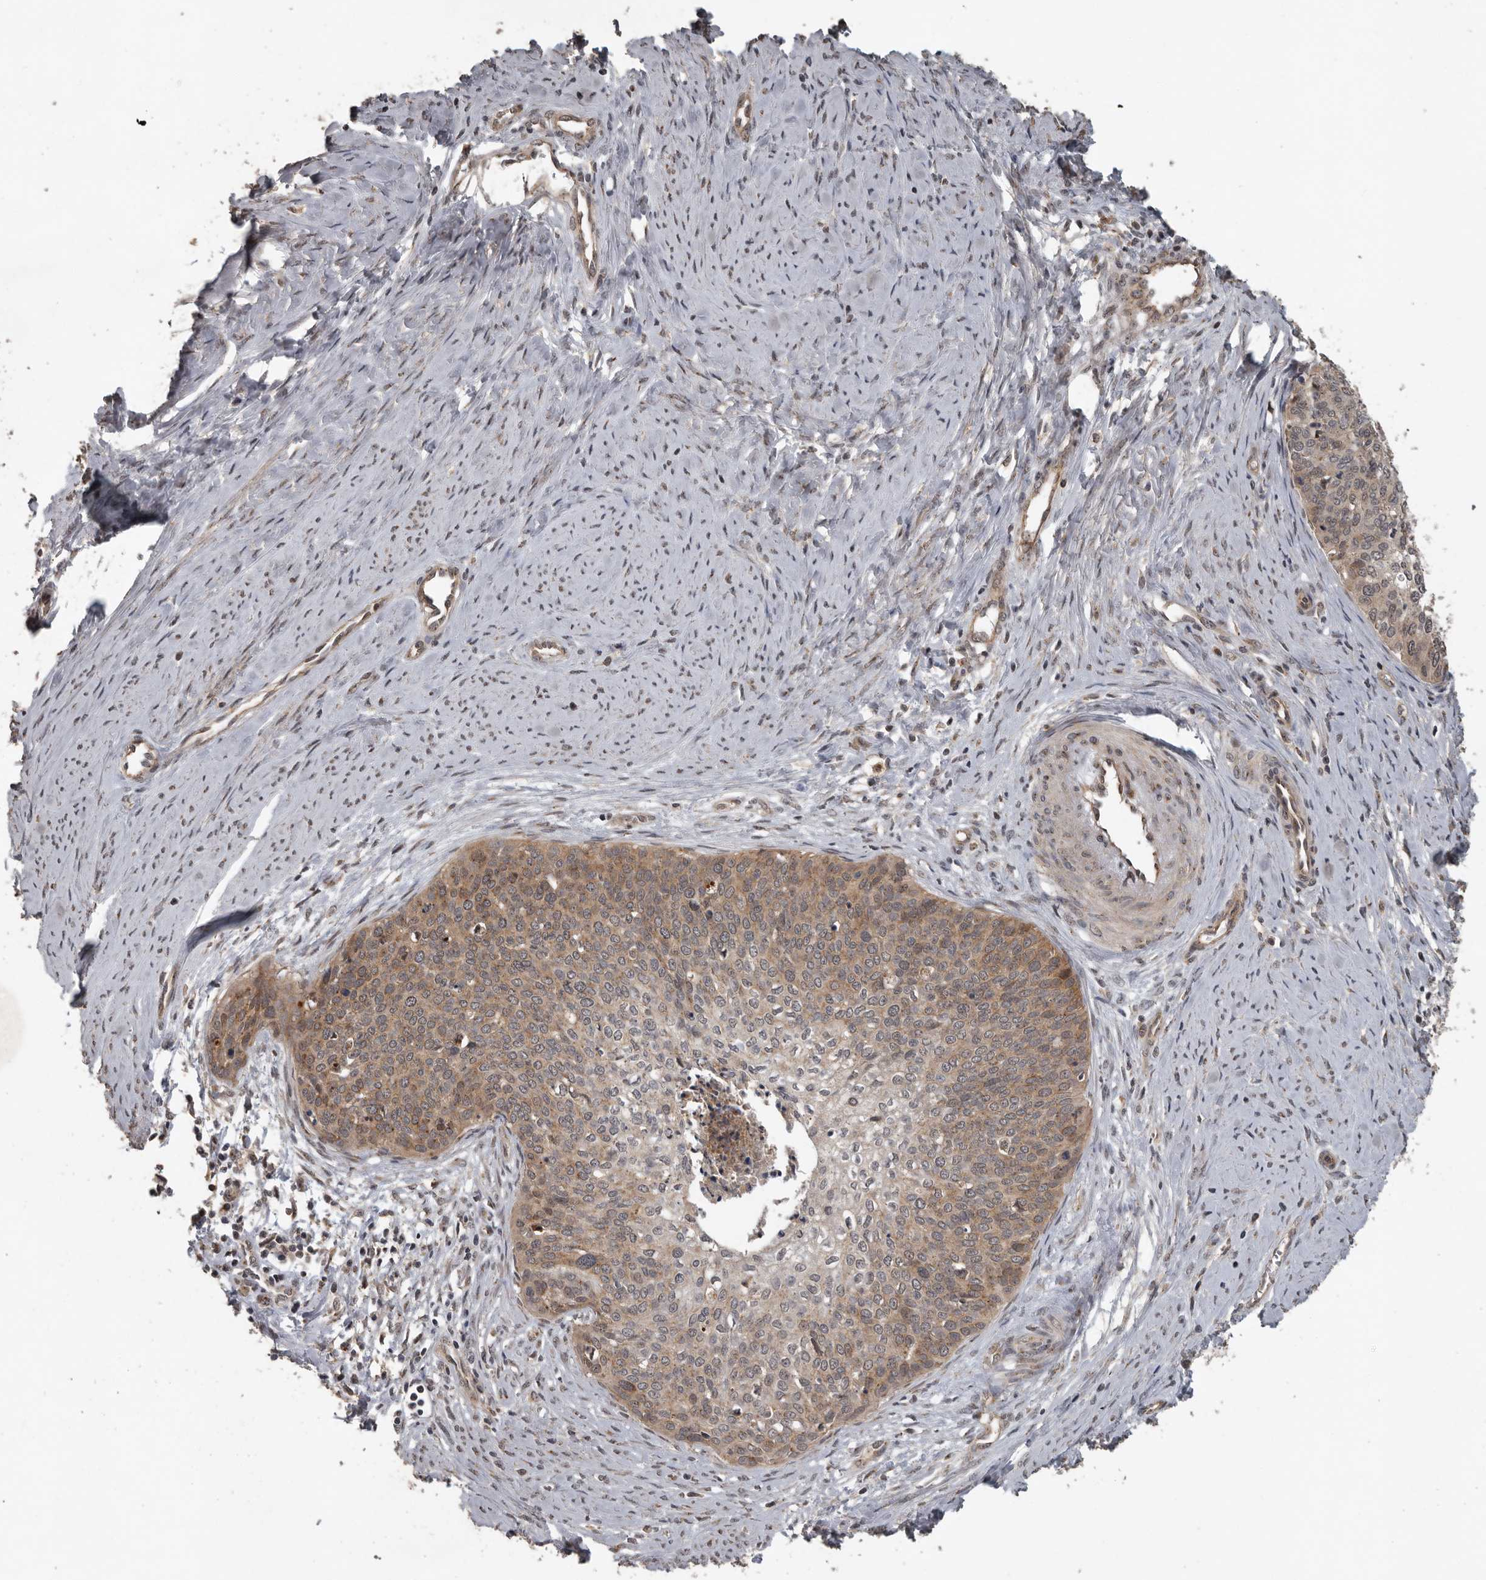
{"staining": {"intensity": "moderate", "quantity": "25%-75%", "location": "cytoplasmic/membranous"}, "tissue": "cervical cancer", "cell_type": "Tumor cells", "image_type": "cancer", "snomed": [{"axis": "morphology", "description": "Squamous cell carcinoma, NOS"}, {"axis": "topography", "description": "Cervix"}], "caption": "This is an image of immunohistochemistry staining of cervical cancer (squamous cell carcinoma), which shows moderate expression in the cytoplasmic/membranous of tumor cells.", "gene": "CEP350", "patient": {"sex": "female", "age": 37}}